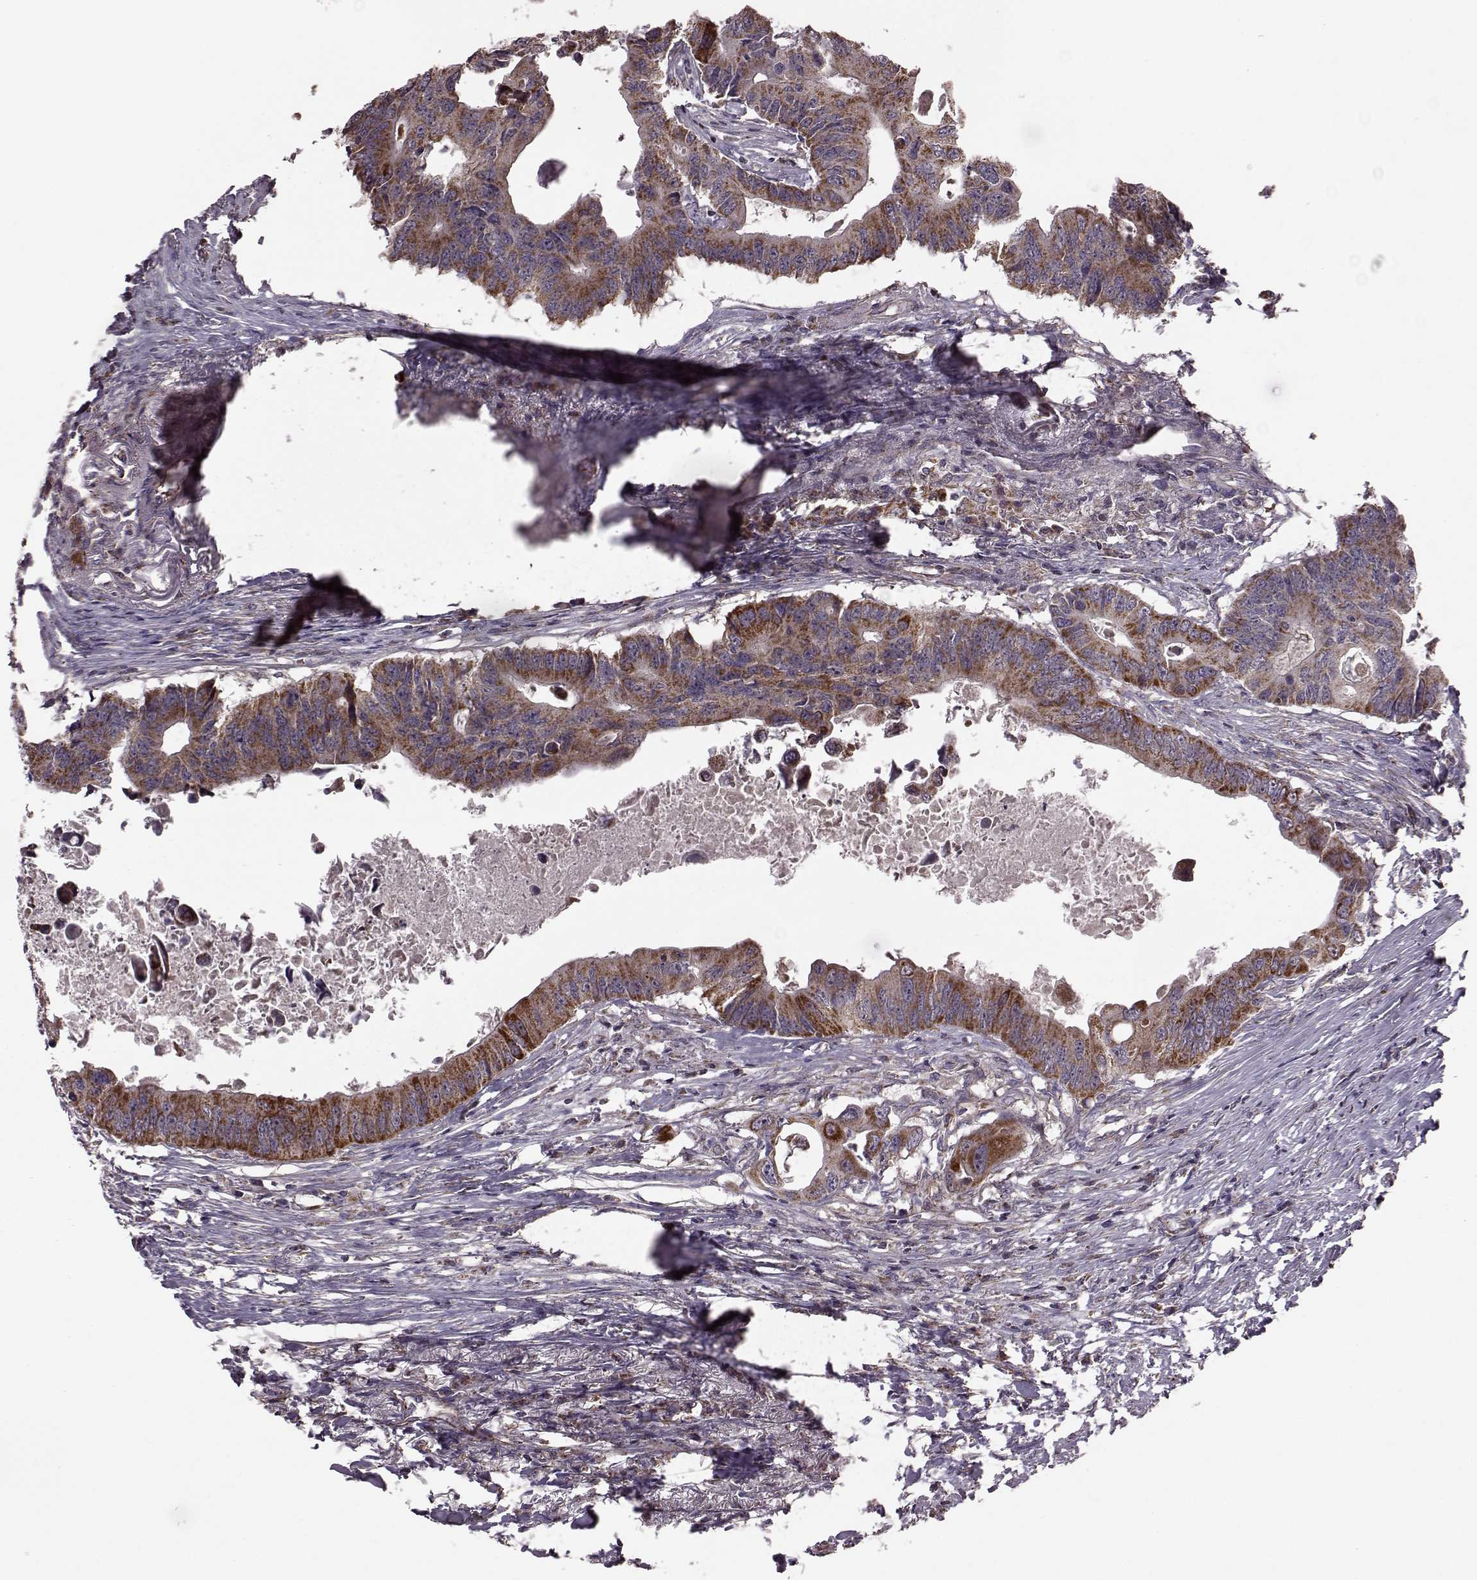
{"staining": {"intensity": "moderate", "quantity": ">75%", "location": "cytoplasmic/membranous"}, "tissue": "colorectal cancer", "cell_type": "Tumor cells", "image_type": "cancer", "snomed": [{"axis": "morphology", "description": "Adenocarcinoma, NOS"}, {"axis": "topography", "description": "Colon"}], "caption": "Human colorectal adenocarcinoma stained for a protein (brown) shows moderate cytoplasmic/membranous positive expression in approximately >75% of tumor cells.", "gene": "PUDP", "patient": {"sex": "male", "age": 71}}